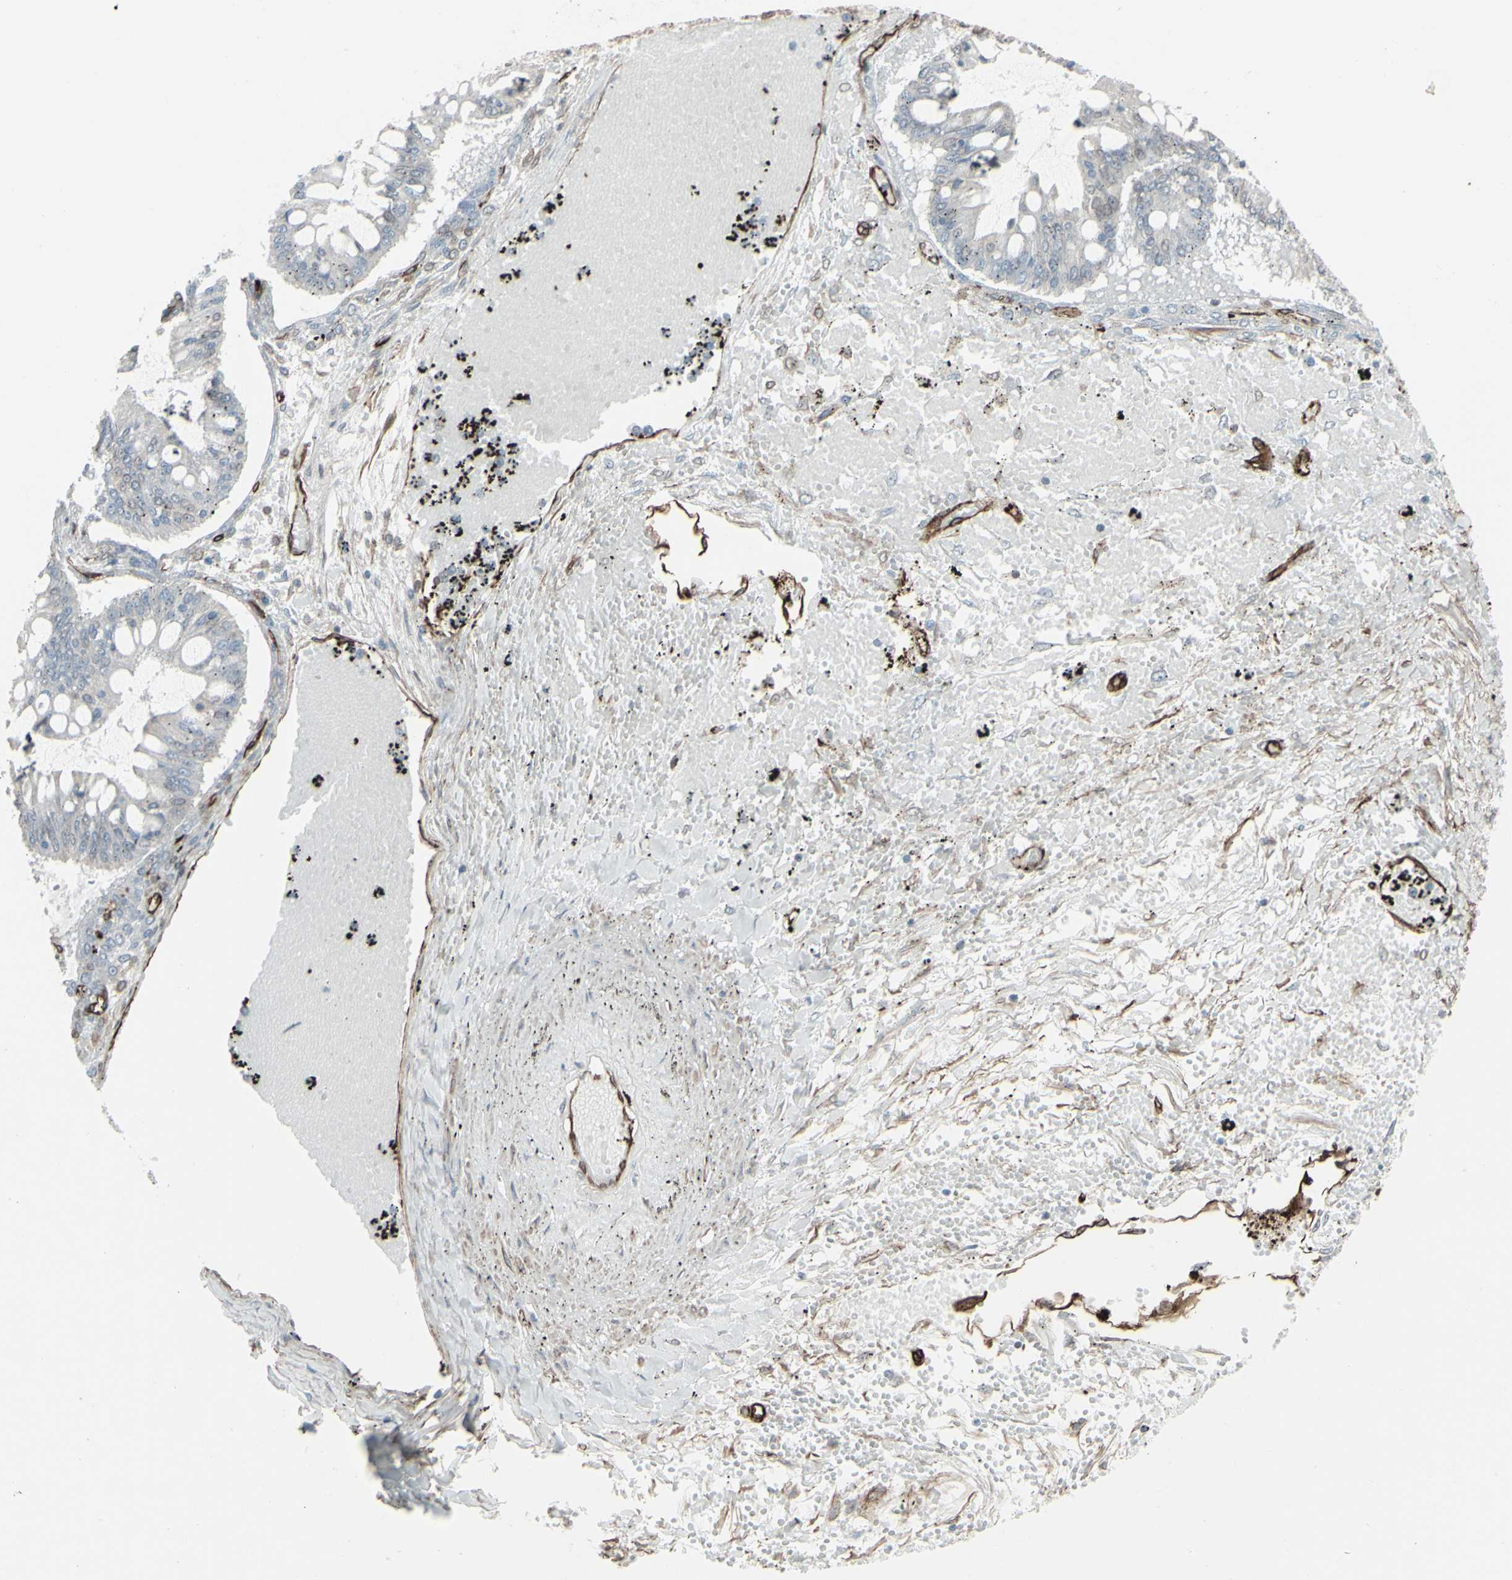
{"staining": {"intensity": "negative", "quantity": "none", "location": "none"}, "tissue": "ovarian cancer", "cell_type": "Tumor cells", "image_type": "cancer", "snomed": [{"axis": "morphology", "description": "Cystadenocarcinoma, mucinous, NOS"}, {"axis": "topography", "description": "Ovary"}], "caption": "A histopathology image of ovarian cancer (mucinous cystadenocarcinoma) stained for a protein exhibits no brown staining in tumor cells.", "gene": "DTX3L", "patient": {"sex": "female", "age": 73}}